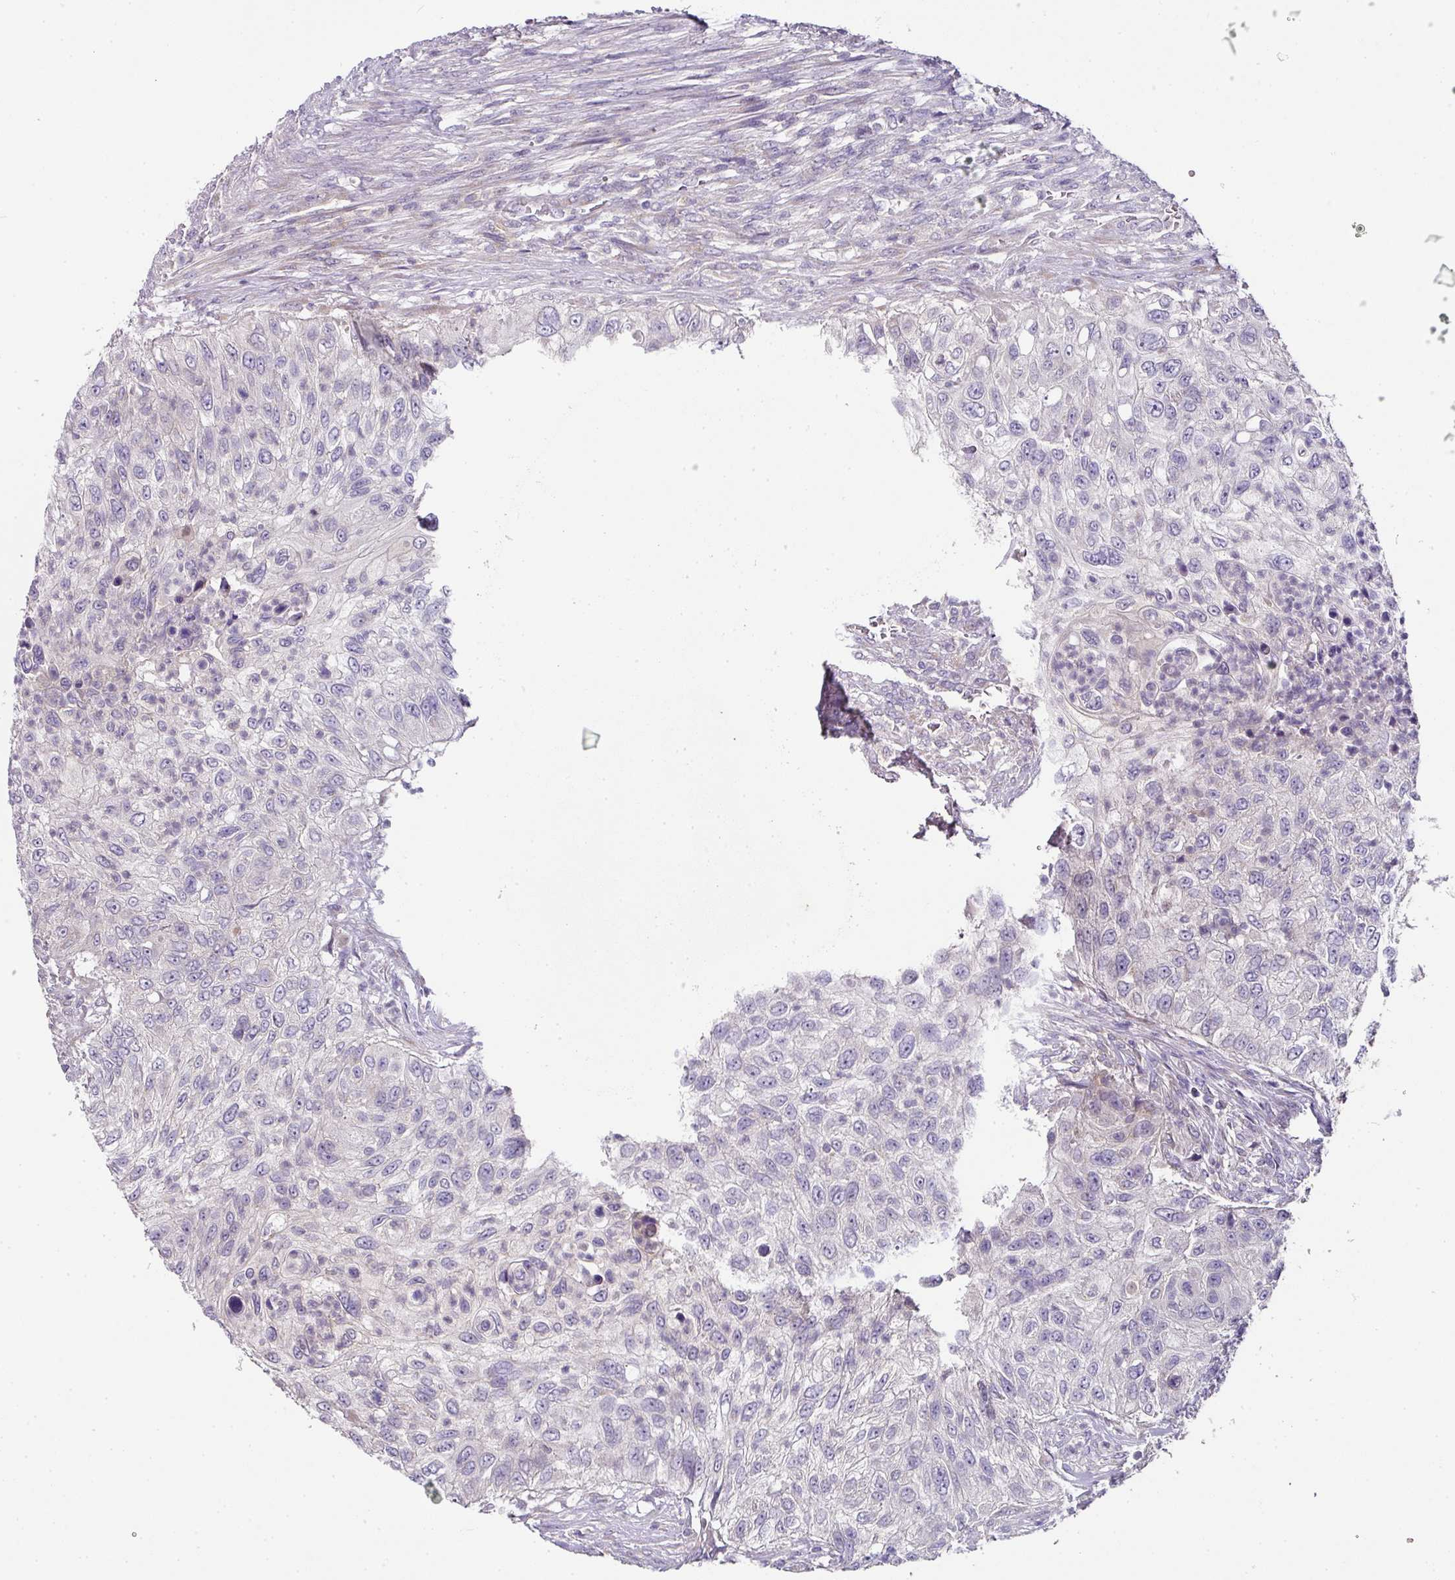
{"staining": {"intensity": "negative", "quantity": "none", "location": "none"}, "tissue": "urothelial cancer", "cell_type": "Tumor cells", "image_type": "cancer", "snomed": [{"axis": "morphology", "description": "Urothelial carcinoma, High grade"}, {"axis": "topography", "description": "Urinary bladder"}], "caption": "Immunohistochemistry (IHC) micrograph of neoplastic tissue: human urothelial cancer stained with DAB demonstrates no significant protein expression in tumor cells.", "gene": "SKIC2", "patient": {"sex": "female", "age": 60}}